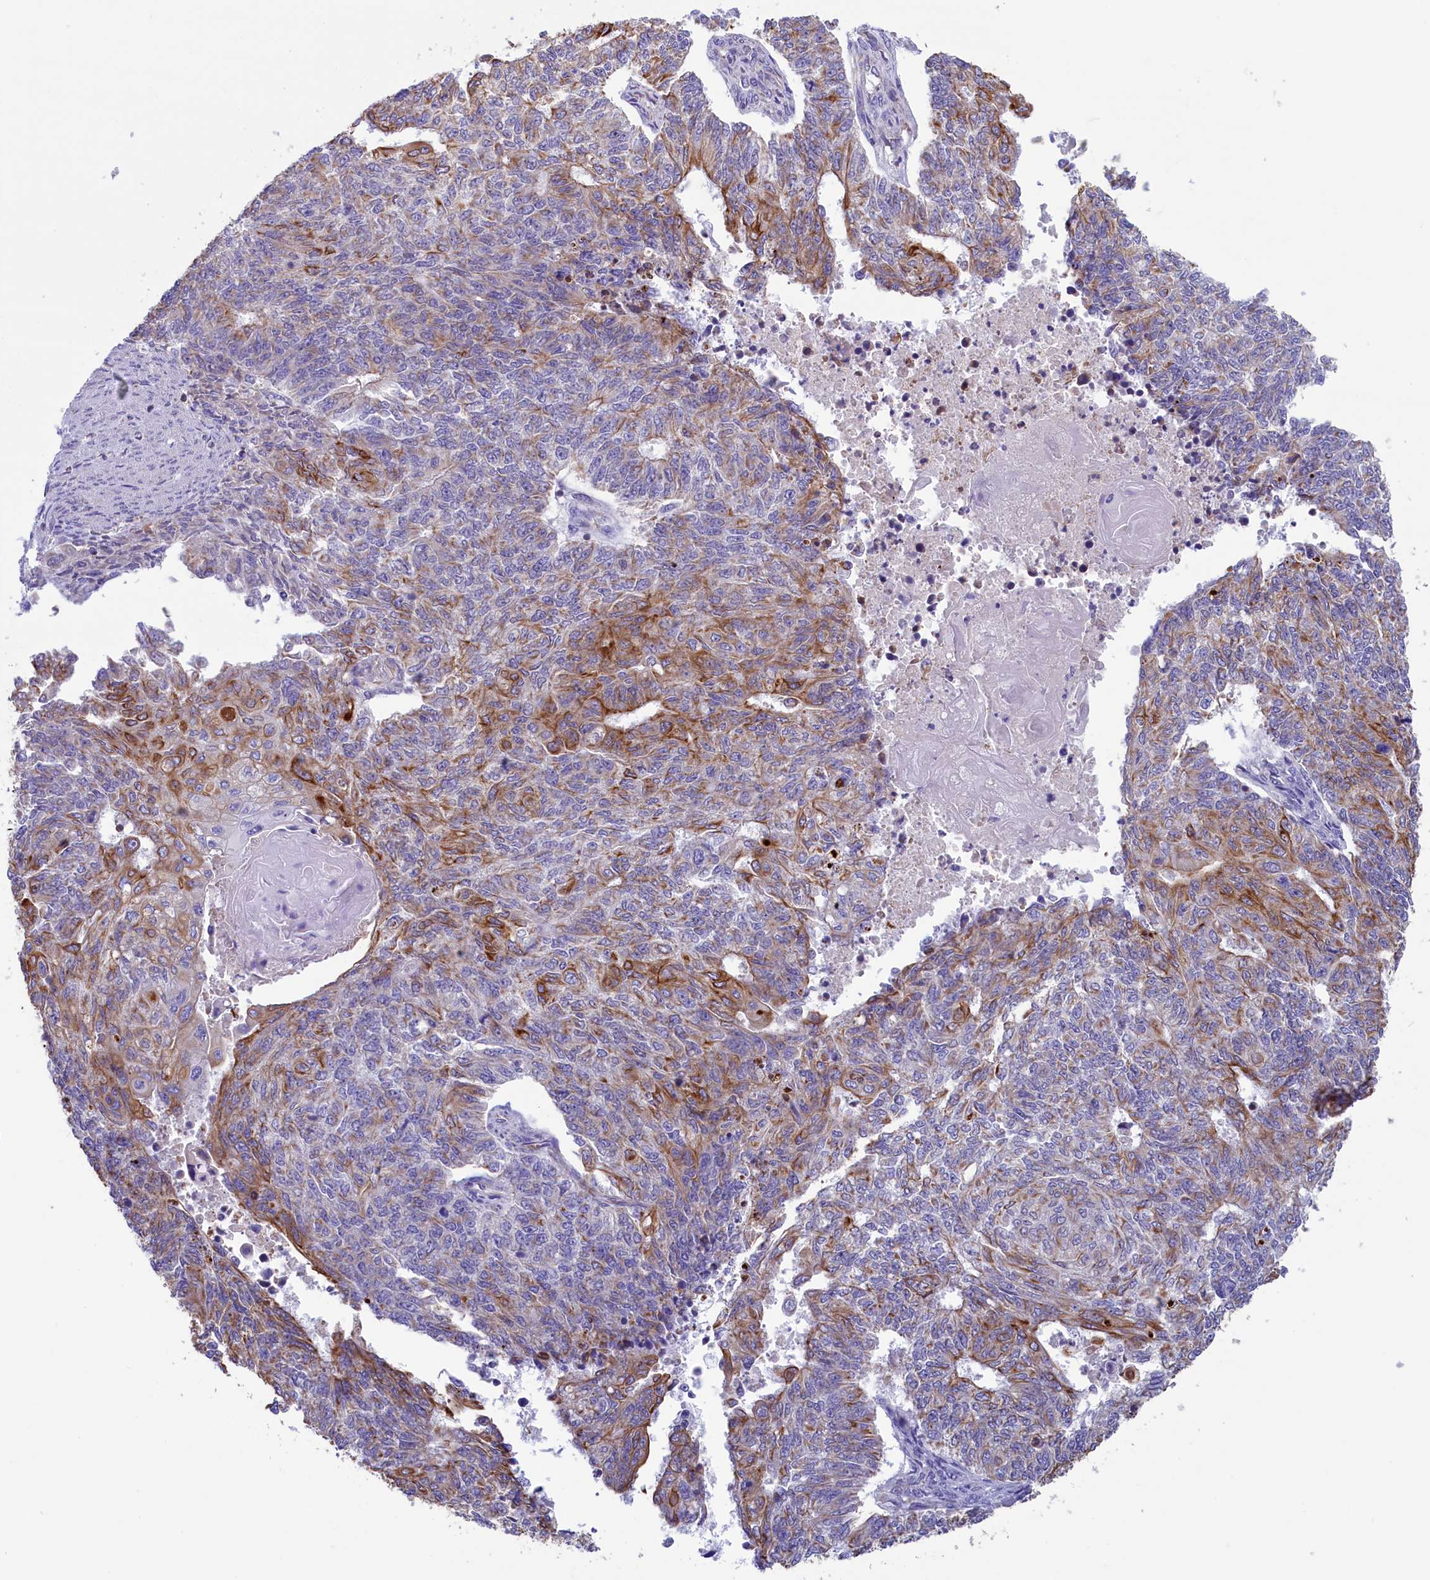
{"staining": {"intensity": "moderate", "quantity": "25%-75%", "location": "cytoplasmic/membranous"}, "tissue": "endometrial cancer", "cell_type": "Tumor cells", "image_type": "cancer", "snomed": [{"axis": "morphology", "description": "Adenocarcinoma, NOS"}, {"axis": "topography", "description": "Endometrium"}], "caption": "There is medium levels of moderate cytoplasmic/membranous expression in tumor cells of endometrial cancer, as demonstrated by immunohistochemical staining (brown color).", "gene": "GATB", "patient": {"sex": "female", "age": 32}}